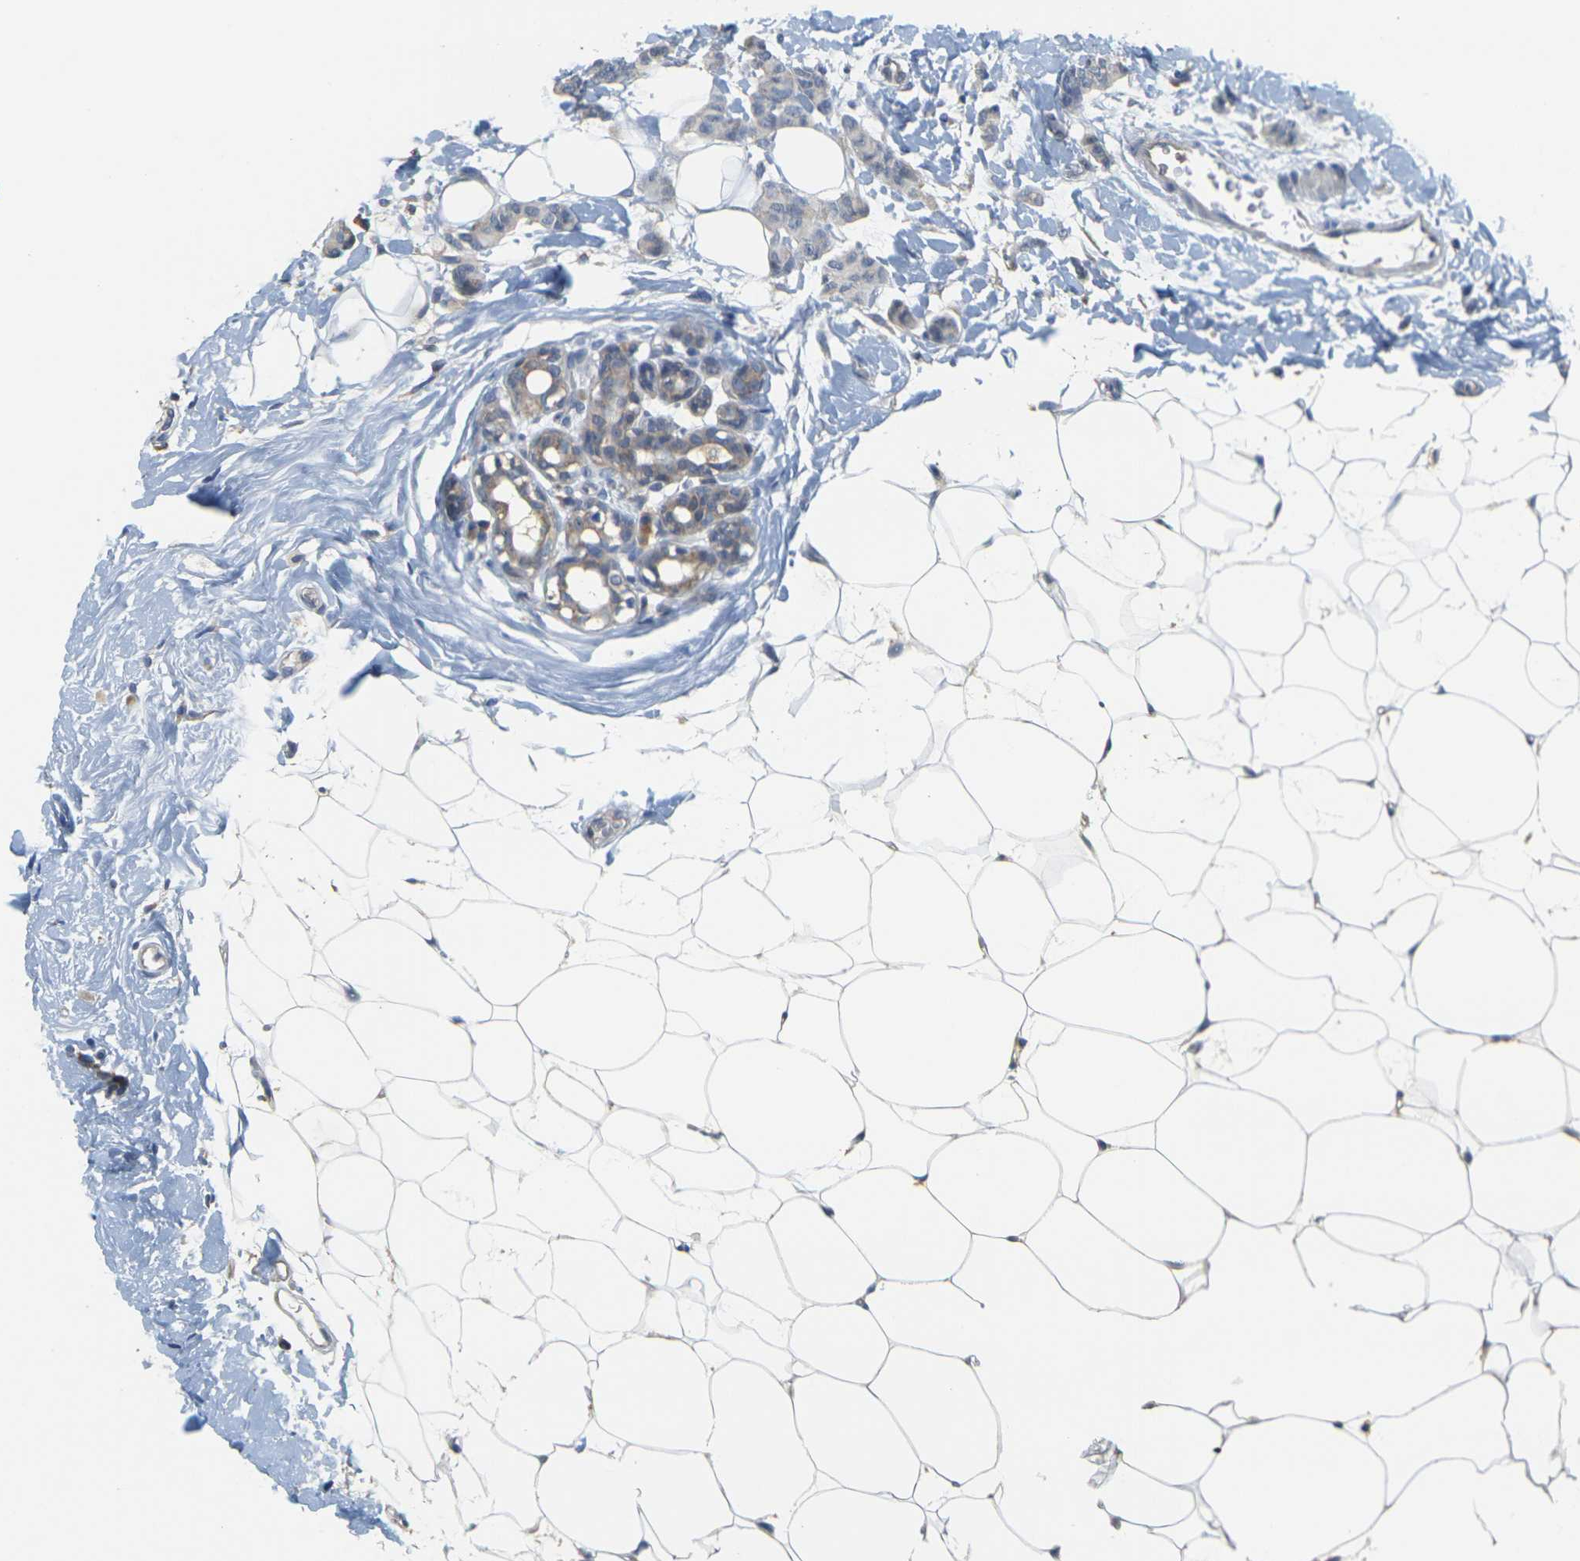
{"staining": {"intensity": "weak", "quantity": "<25%", "location": "cytoplasmic/membranous"}, "tissue": "breast cancer", "cell_type": "Tumor cells", "image_type": "cancer", "snomed": [{"axis": "morphology", "description": "Normal tissue, NOS"}, {"axis": "morphology", "description": "Duct carcinoma"}, {"axis": "topography", "description": "Breast"}], "caption": "Protein analysis of intraductal carcinoma (breast) shows no significant expression in tumor cells.", "gene": "GDAP1", "patient": {"sex": "female", "age": 40}}